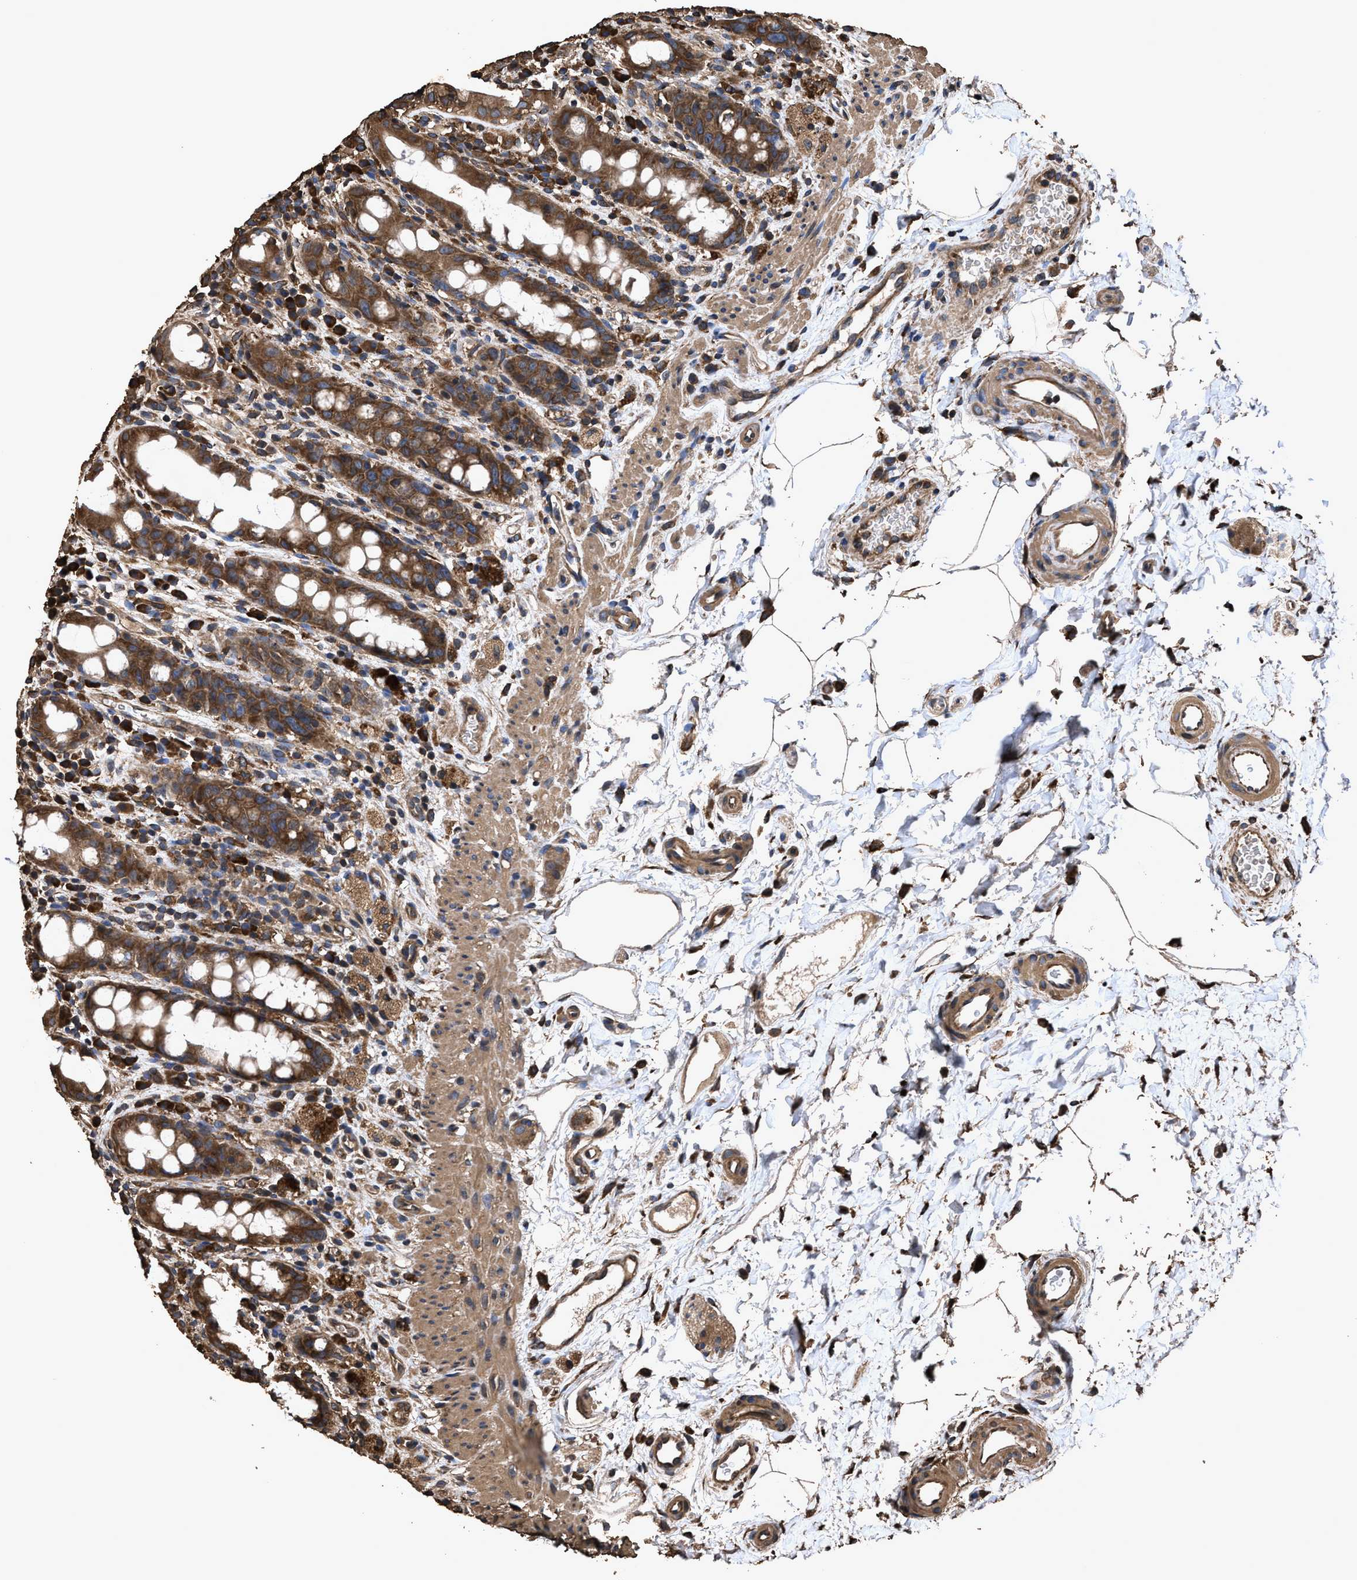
{"staining": {"intensity": "strong", "quantity": ">75%", "location": "cytoplasmic/membranous"}, "tissue": "rectum", "cell_type": "Glandular cells", "image_type": "normal", "snomed": [{"axis": "morphology", "description": "Normal tissue, NOS"}, {"axis": "topography", "description": "Rectum"}], "caption": "Strong cytoplasmic/membranous protein staining is present in about >75% of glandular cells in rectum. (DAB = brown stain, brightfield microscopy at high magnification).", "gene": "ZMYND19", "patient": {"sex": "male", "age": 44}}